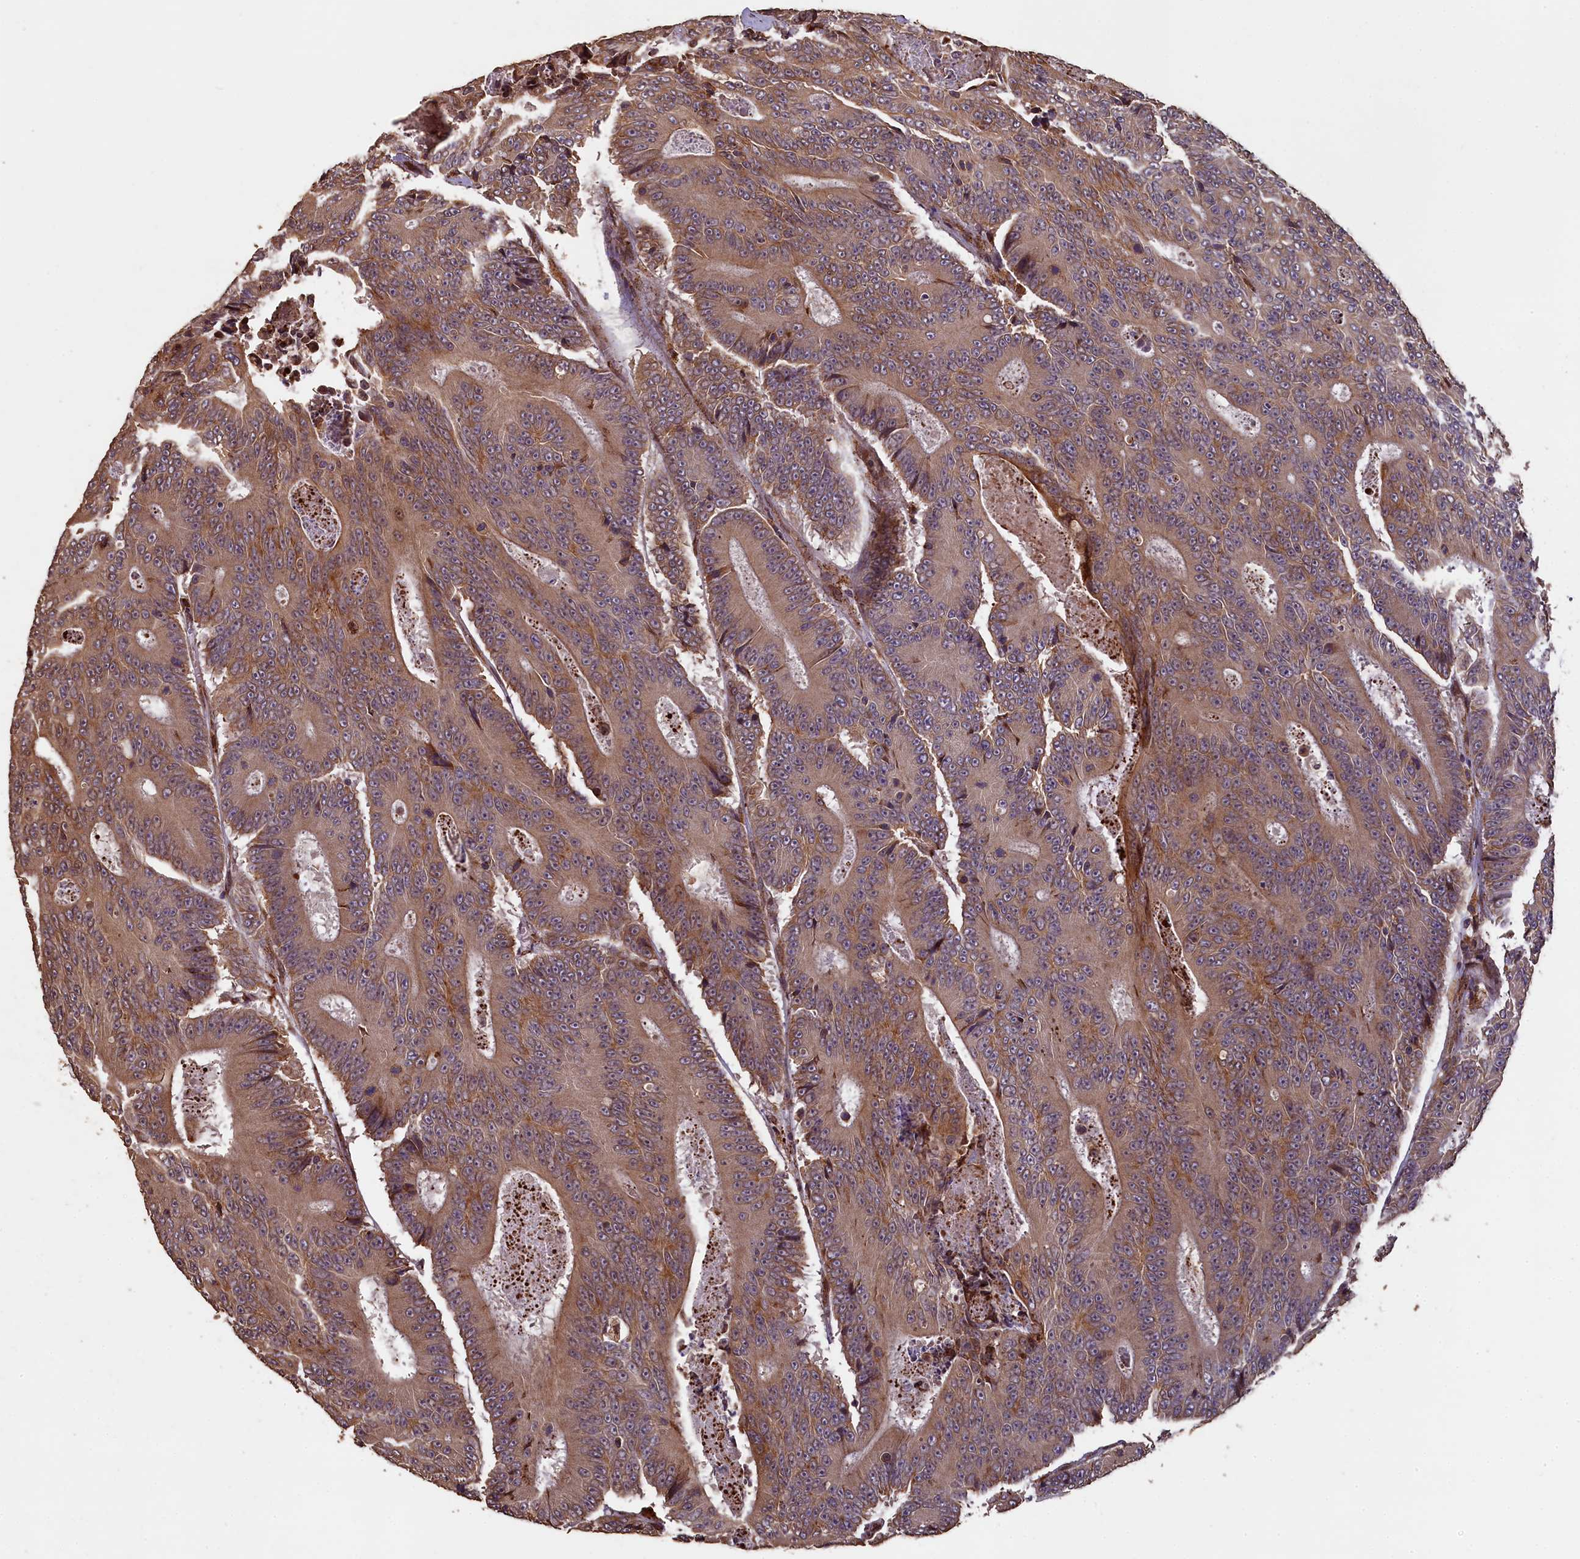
{"staining": {"intensity": "moderate", "quantity": ">75%", "location": "cytoplasmic/membranous"}, "tissue": "colorectal cancer", "cell_type": "Tumor cells", "image_type": "cancer", "snomed": [{"axis": "morphology", "description": "Adenocarcinoma, NOS"}, {"axis": "topography", "description": "Colon"}], "caption": "Immunohistochemistry (IHC) image of human colorectal cancer stained for a protein (brown), which displays medium levels of moderate cytoplasmic/membranous expression in approximately >75% of tumor cells.", "gene": "SLC38A7", "patient": {"sex": "male", "age": 83}}